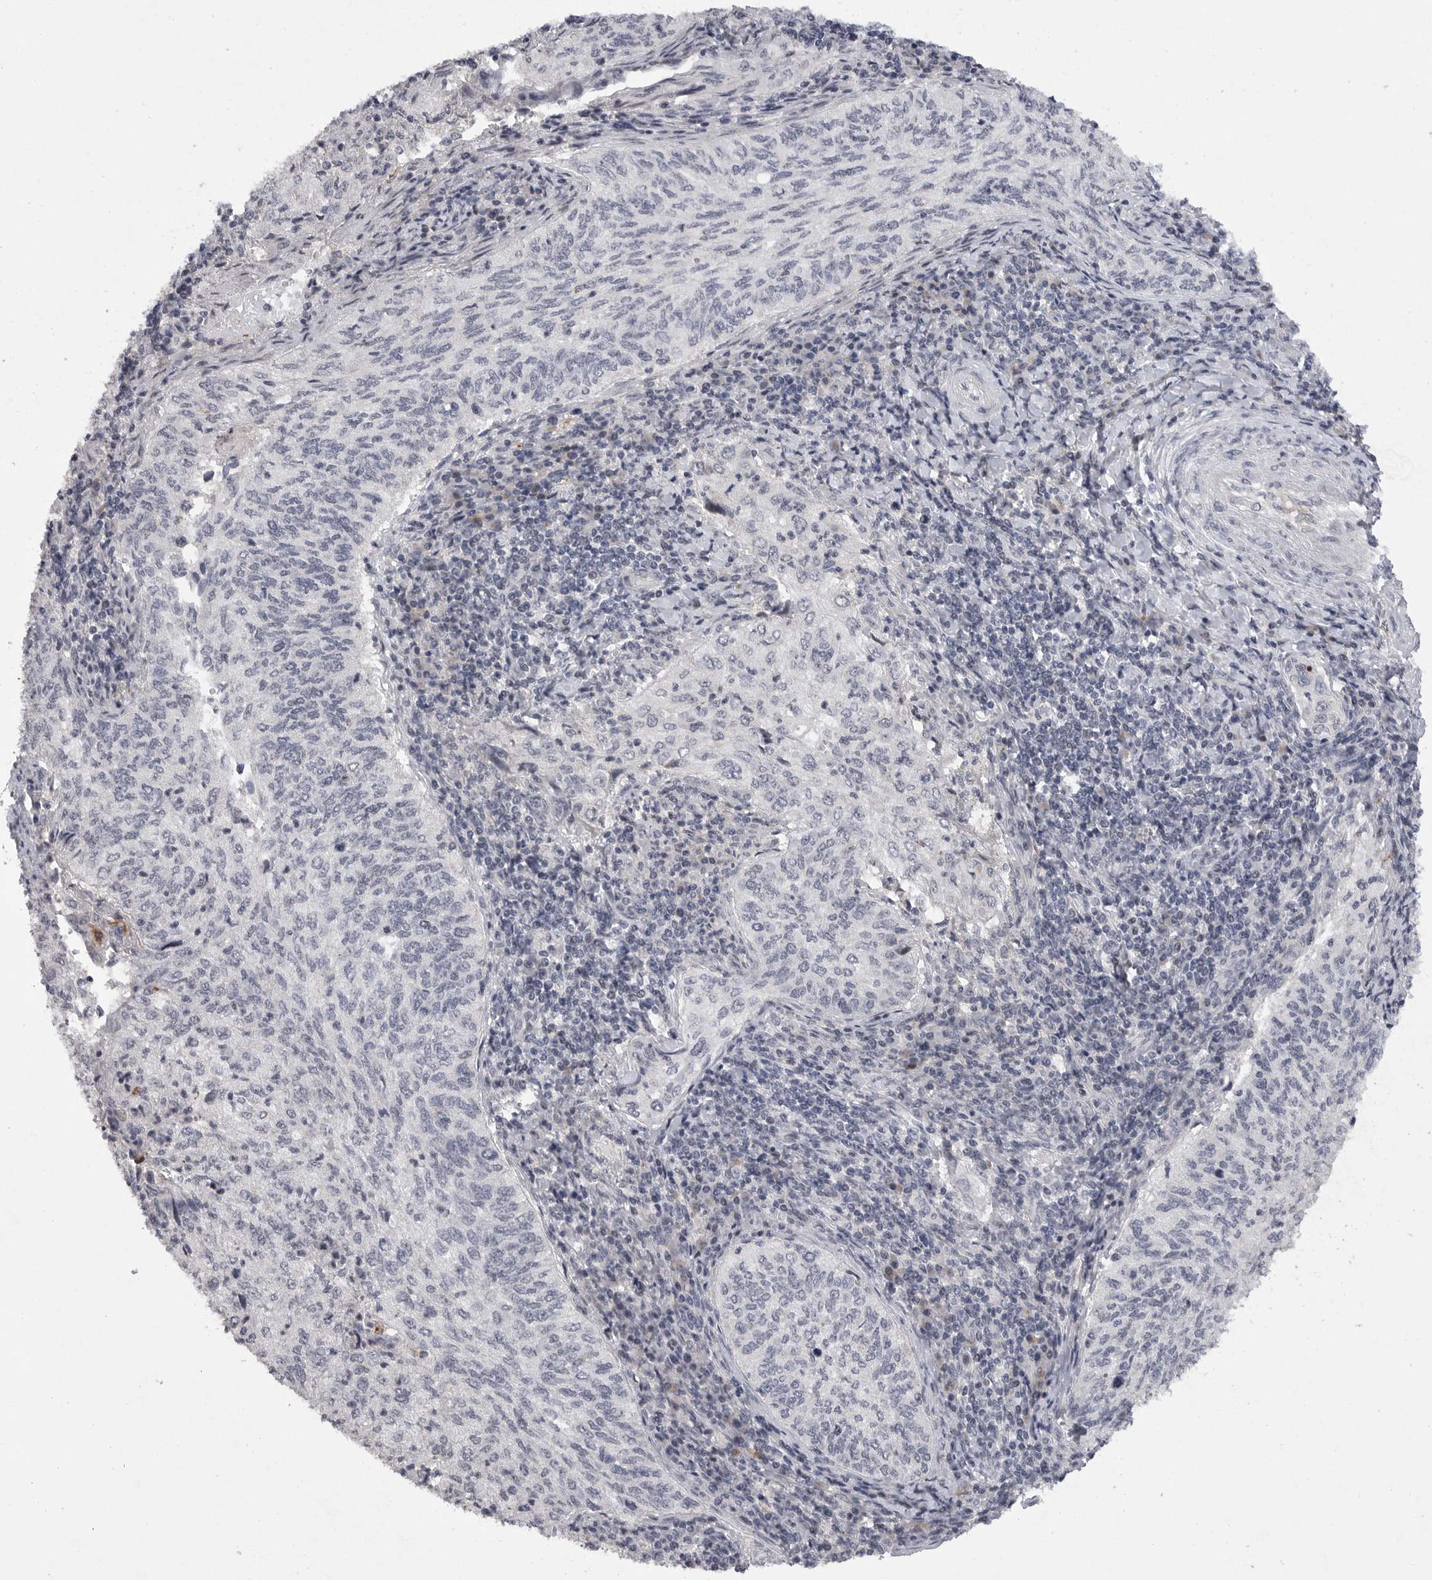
{"staining": {"intensity": "negative", "quantity": "none", "location": "none"}, "tissue": "cervical cancer", "cell_type": "Tumor cells", "image_type": "cancer", "snomed": [{"axis": "morphology", "description": "Squamous cell carcinoma, NOS"}, {"axis": "topography", "description": "Cervix"}], "caption": "This is an IHC image of cervical cancer. There is no expression in tumor cells.", "gene": "FBXO43", "patient": {"sex": "female", "age": 30}}